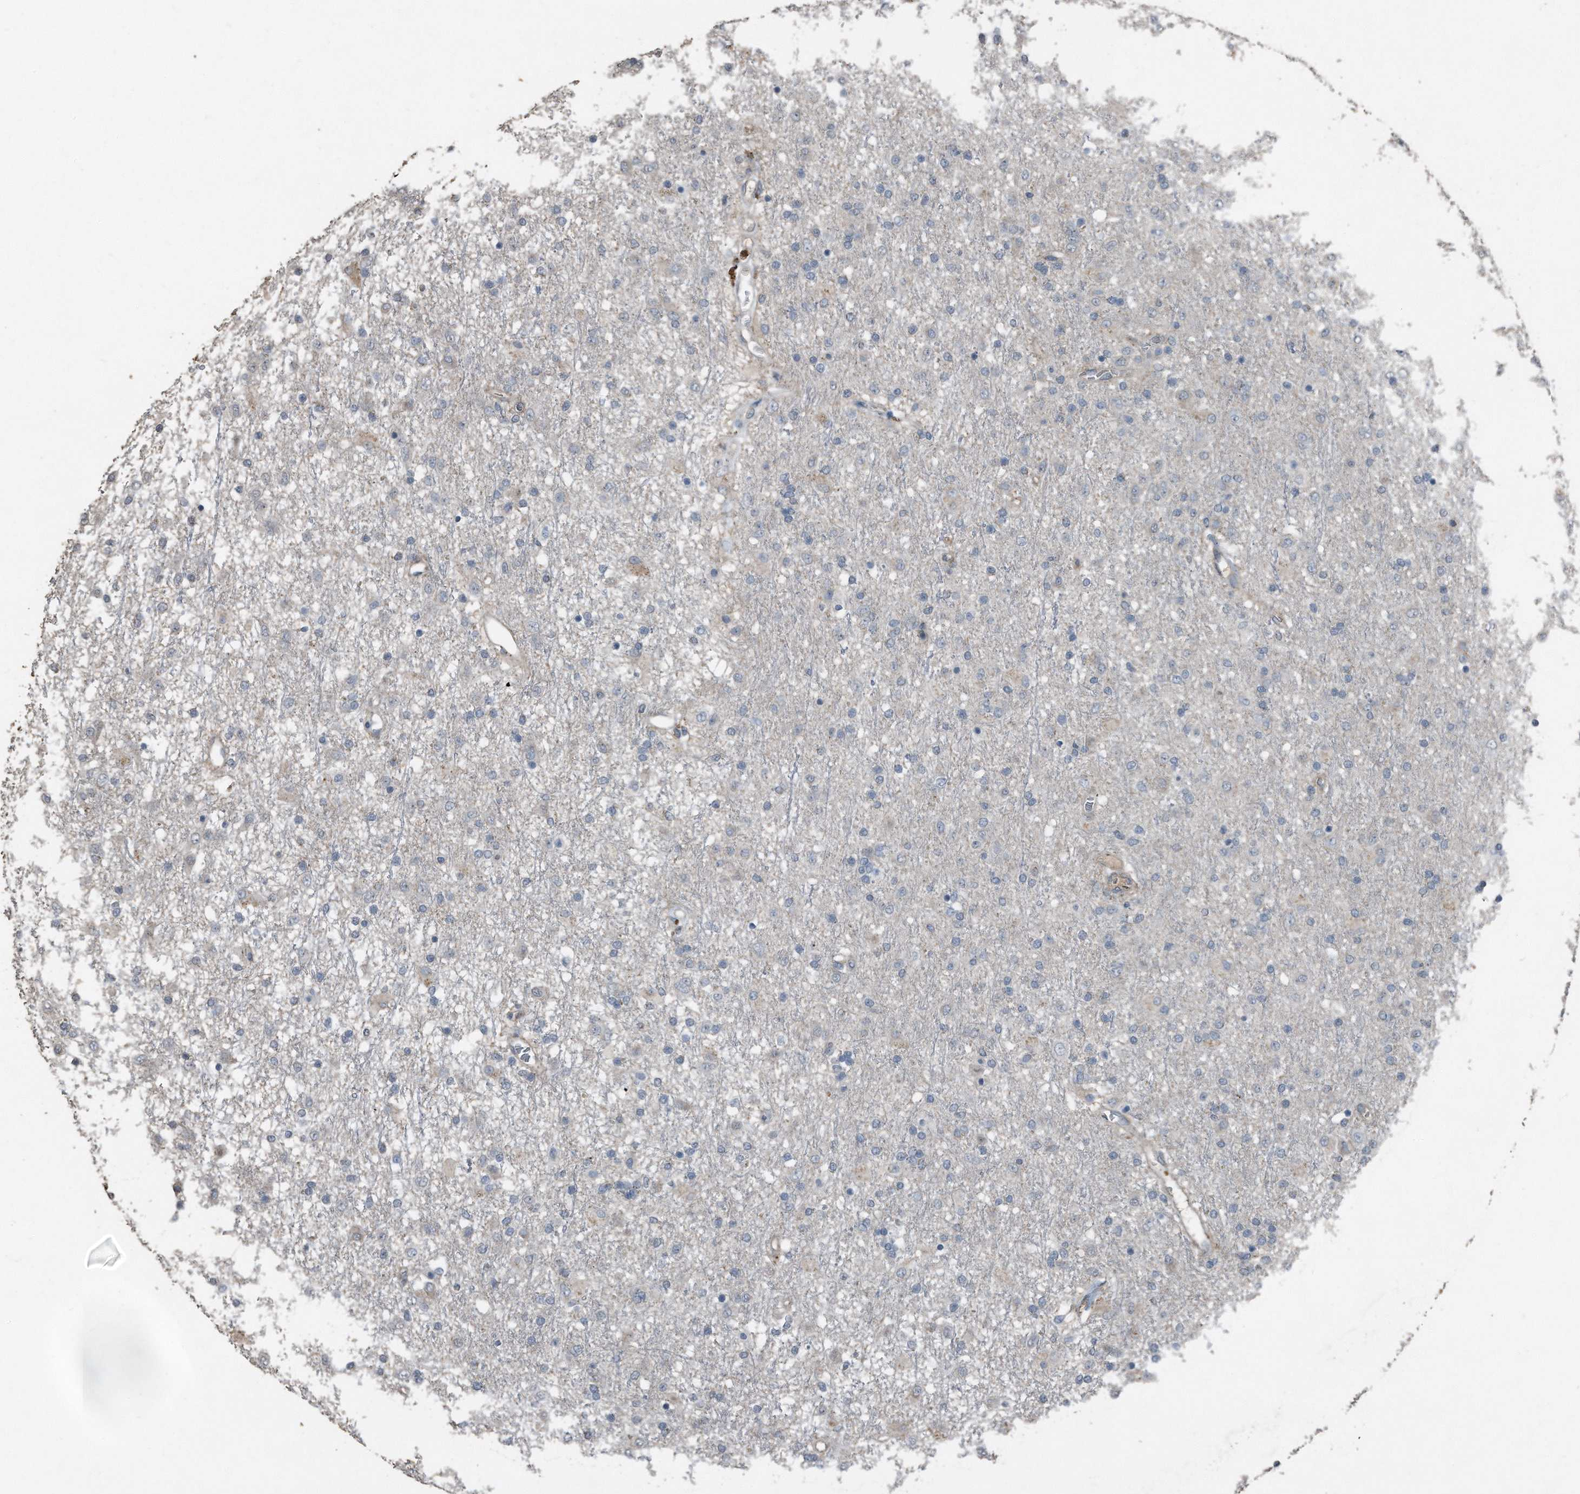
{"staining": {"intensity": "negative", "quantity": "none", "location": "none"}, "tissue": "glioma", "cell_type": "Tumor cells", "image_type": "cancer", "snomed": [{"axis": "morphology", "description": "Glioma, malignant, Low grade"}, {"axis": "topography", "description": "Brain"}], "caption": "Malignant low-grade glioma was stained to show a protein in brown. There is no significant staining in tumor cells.", "gene": "C9", "patient": {"sex": "male", "age": 65}}